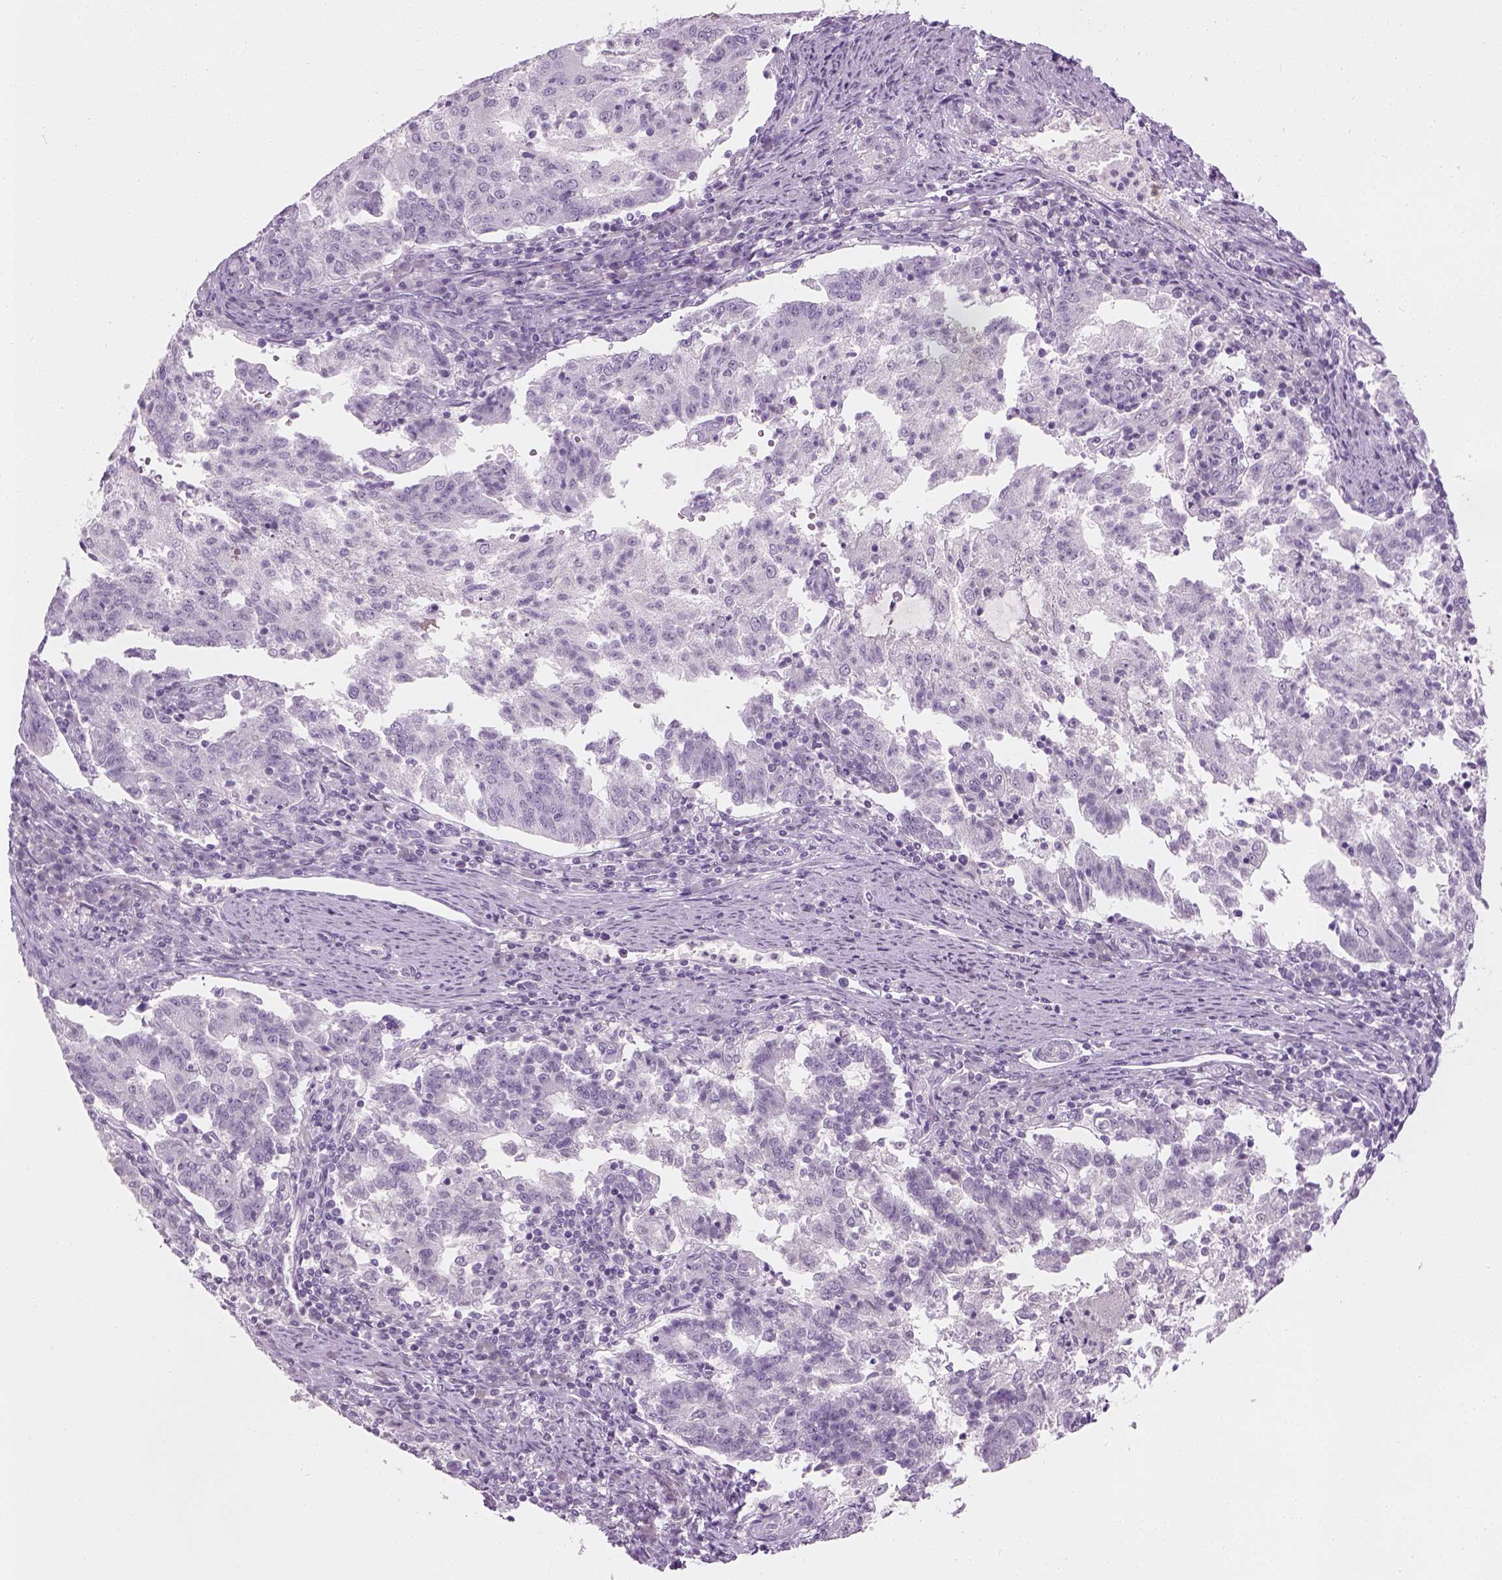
{"staining": {"intensity": "negative", "quantity": "none", "location": "none"}, "tissue": "endometrial cancer", "cell_type": "Tumor cells", "image_type": "cancer", "snomed": [{"axis": "morphology", "description": "Adenocarcinoma, NOS"}, {"axis": "topography", "description": "Endometrium"}], "caption": "Endometrial cancer (adenocarcinoma) was stained to show a protein in brown. There is no significant staining in tumor cells.", "gene": "TH", "patient": {"sex": "female", "age": 82}}